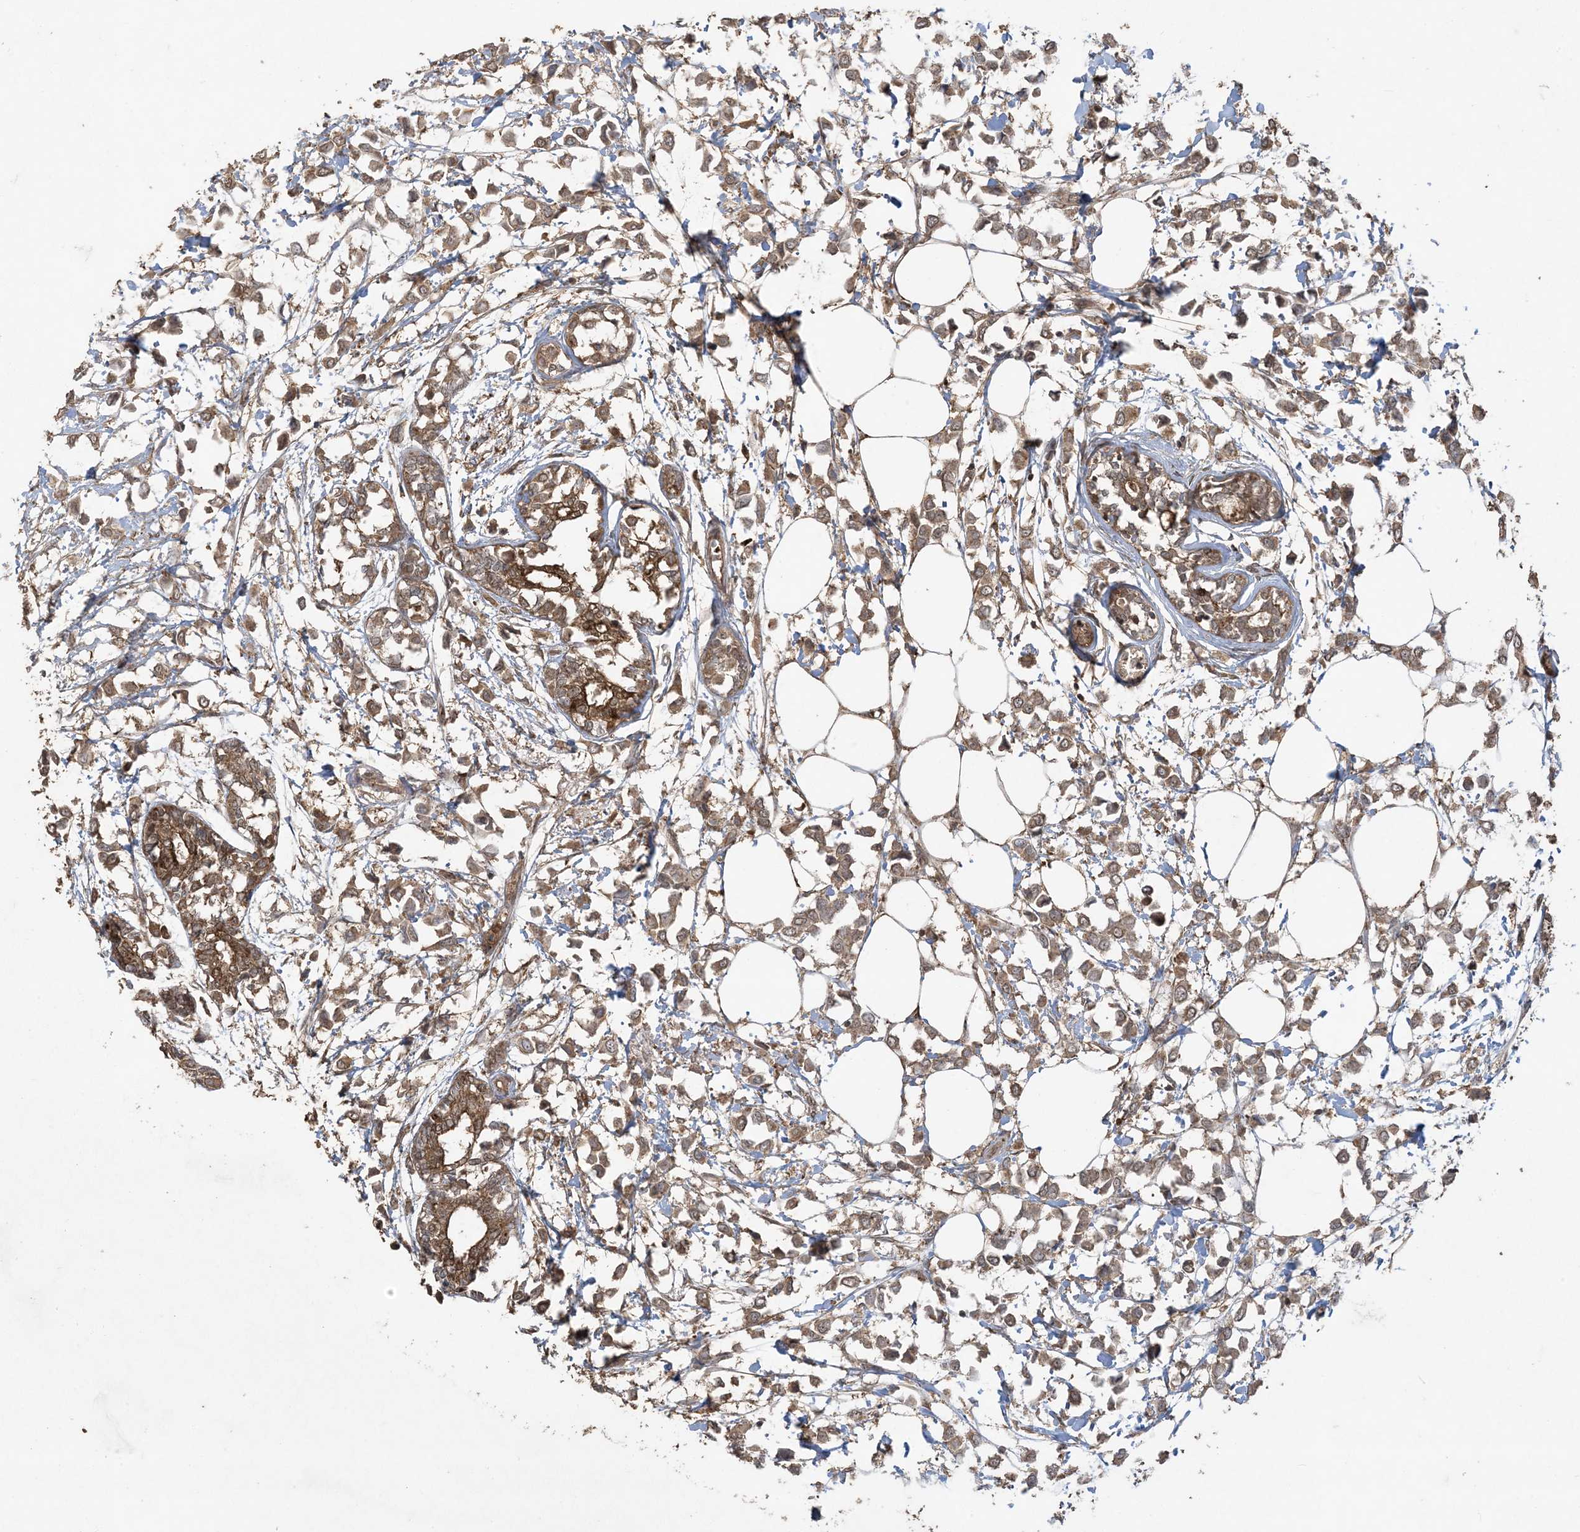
{"staining": {"intensity": "moderate", "quantity": ">75%", "location": "cytoplasmic/membranous"}, "tissue": "breast cancer", "cell_type": "Tumor cells", "image_type": "cancer", "snomed": [{"axis": "morphology", "description": "Lobular carcinoma"}, {"axis": "topography", "description": "Breast"}], "caption": "A photomicrograph of breast lobular carcinoma stained for a protein shows moderate cytoplasmic/membranous brown staining in tumor cells.", "gene": "EFCAB8", "patient": {"sex": "female", "age": 51}}